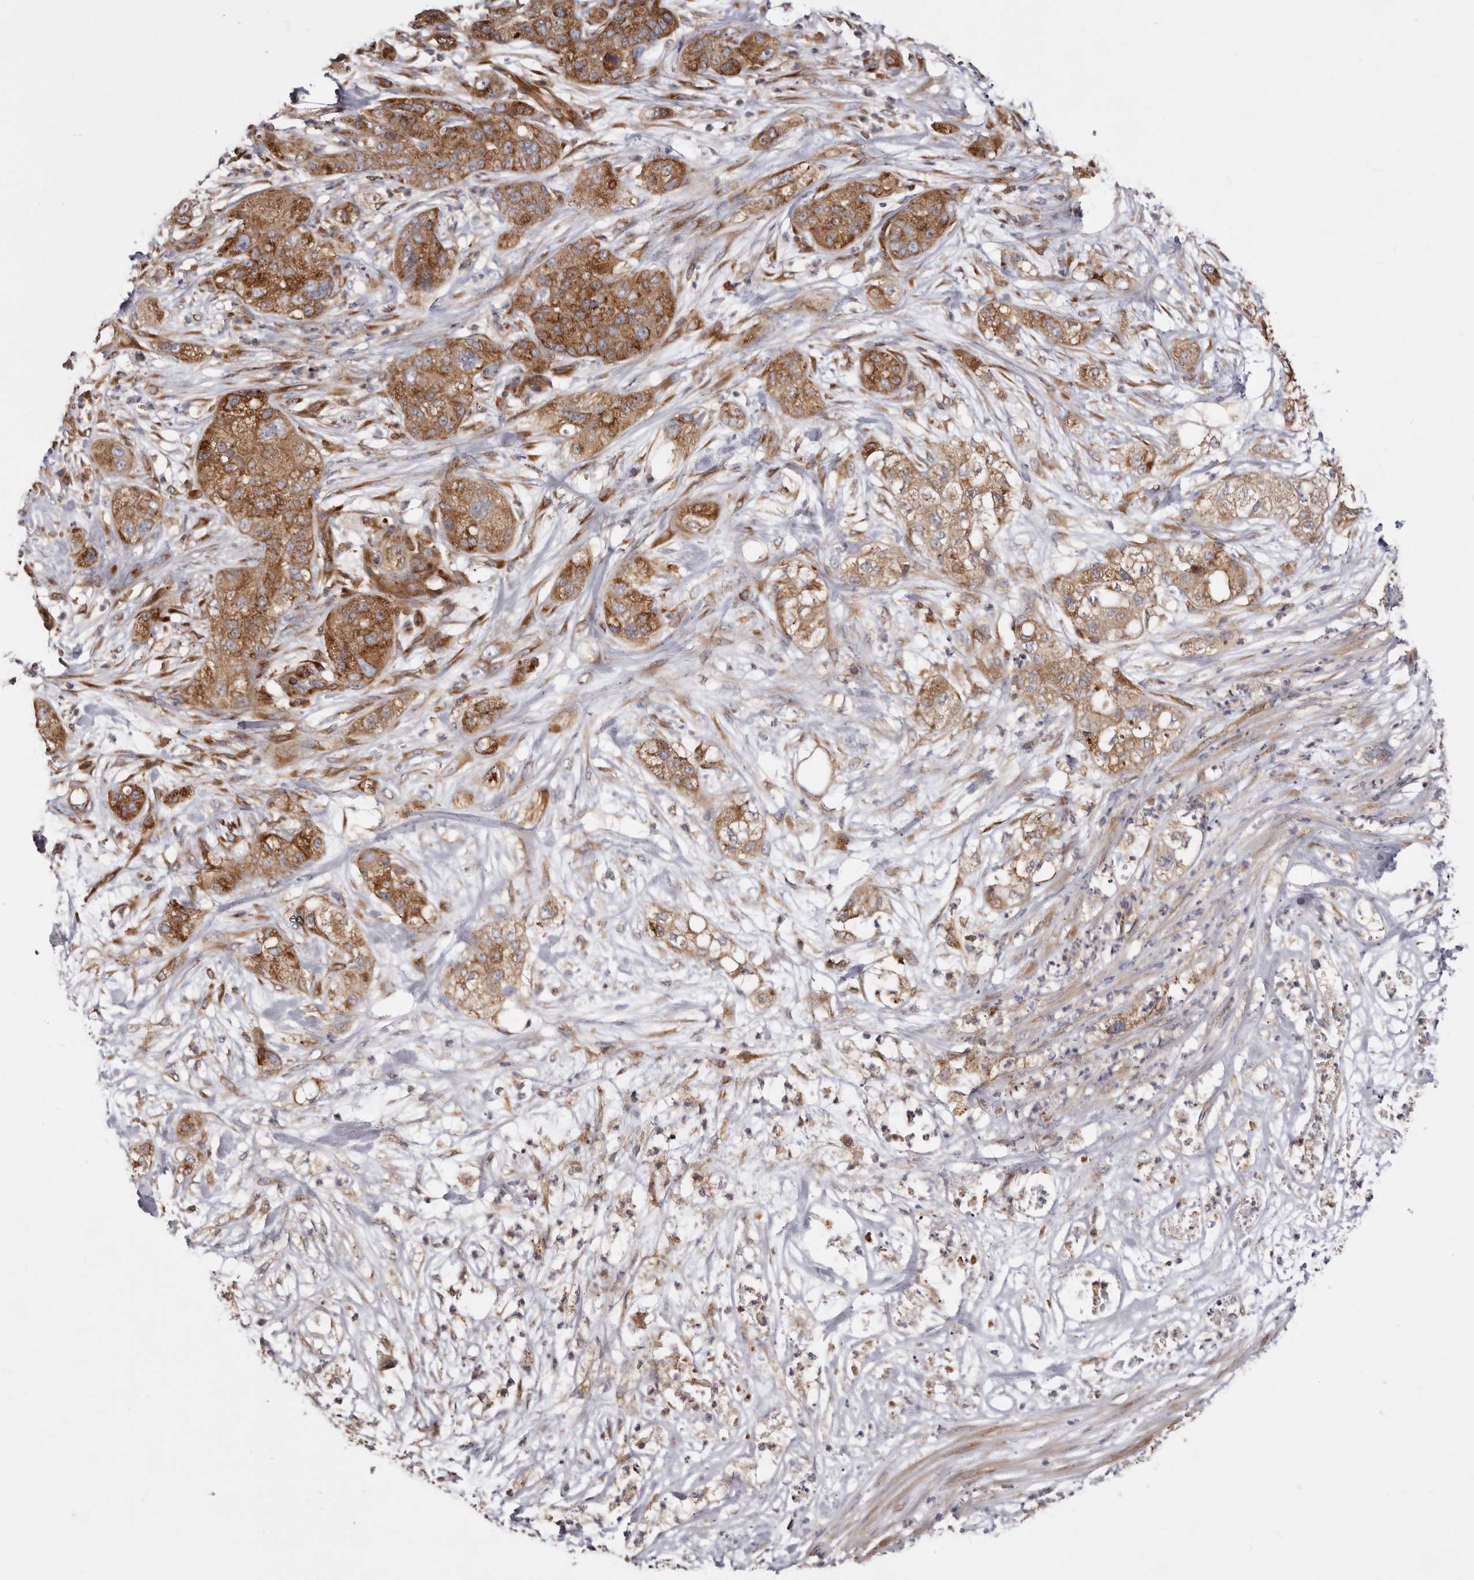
{"staining": {"intensity": "moderate", "quantity": ">75%", "location": "cytoplasmic/membranous"}, "tissue": "pancreatic cancer", "cell_type": "Tumor cells", "image_type": "cancer", "snomed": [{"axis": "morphology", "description": "Adenocarcinoma, NOS"}, {"axis": "topography", "description": "Pancreas"}], "caption": "Immunohistochemical staining of human pancreatic cancer displays moderate cytoplasmic/membranous protein staining in approximately >75% of tumor cells.", "gene": "COQ8B", "patient": {"sex": "female", "age": 78}}